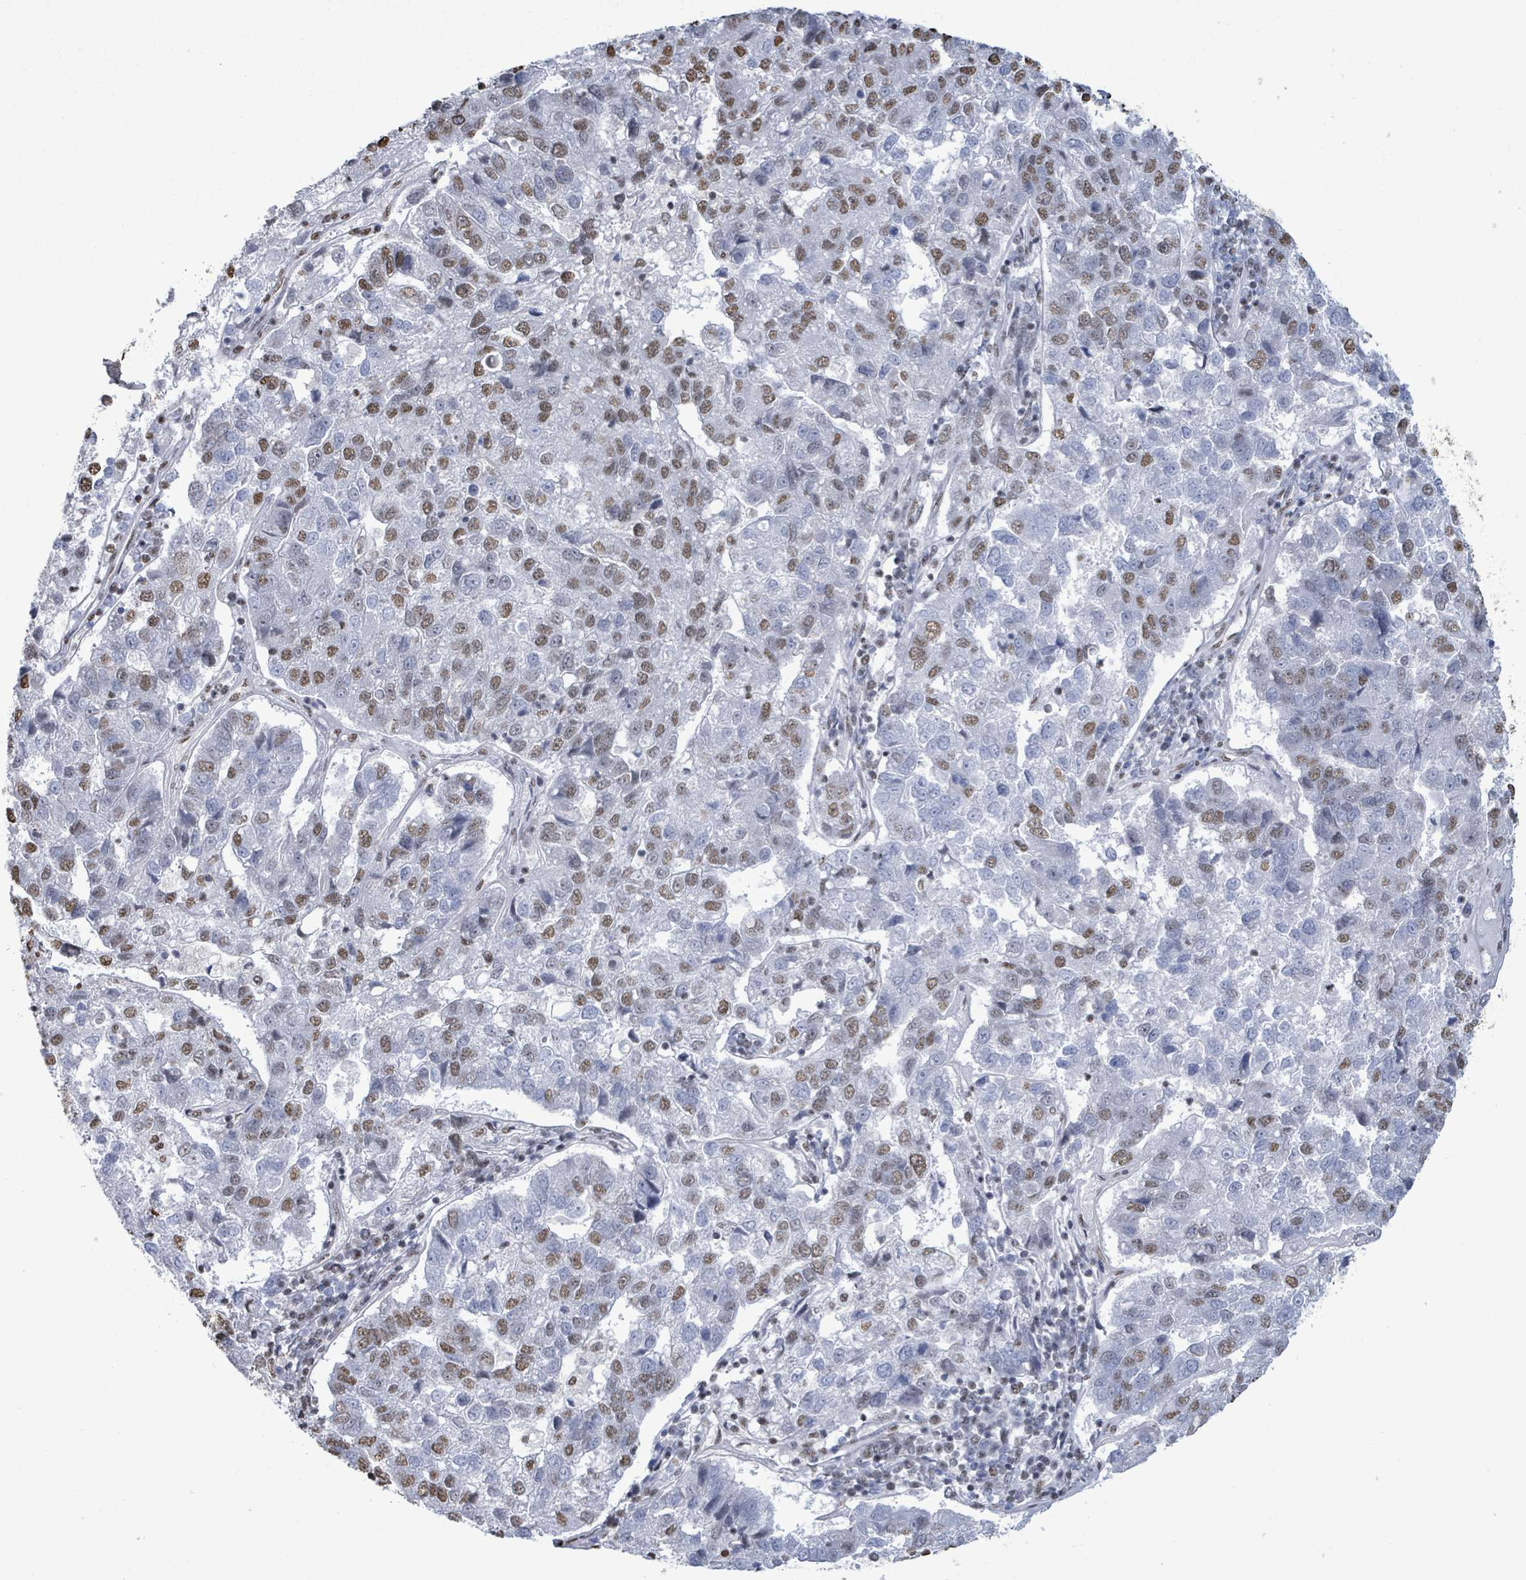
{"staining": {"intensity": "weak", "quantity": "25%-75%", "location": "nuclear"}, "tissue": "pancreatic cancer", "cell_type": "Tumor cells", "image_type": "cancer", "snomed": [{"axis": "morphology", "description": "Adenocarcinoma, NOS"}, {"axis": "topography", "description": "Pancreas"}], "caption": "There is low levels of weak nuclear staining in tumor cells of adenocarcinoma (pancreatic), as demonstrated by immunohistochemical staining (brown color).", "gene": "SAMD14", "patient": {"sex": "female", "age": 61}}